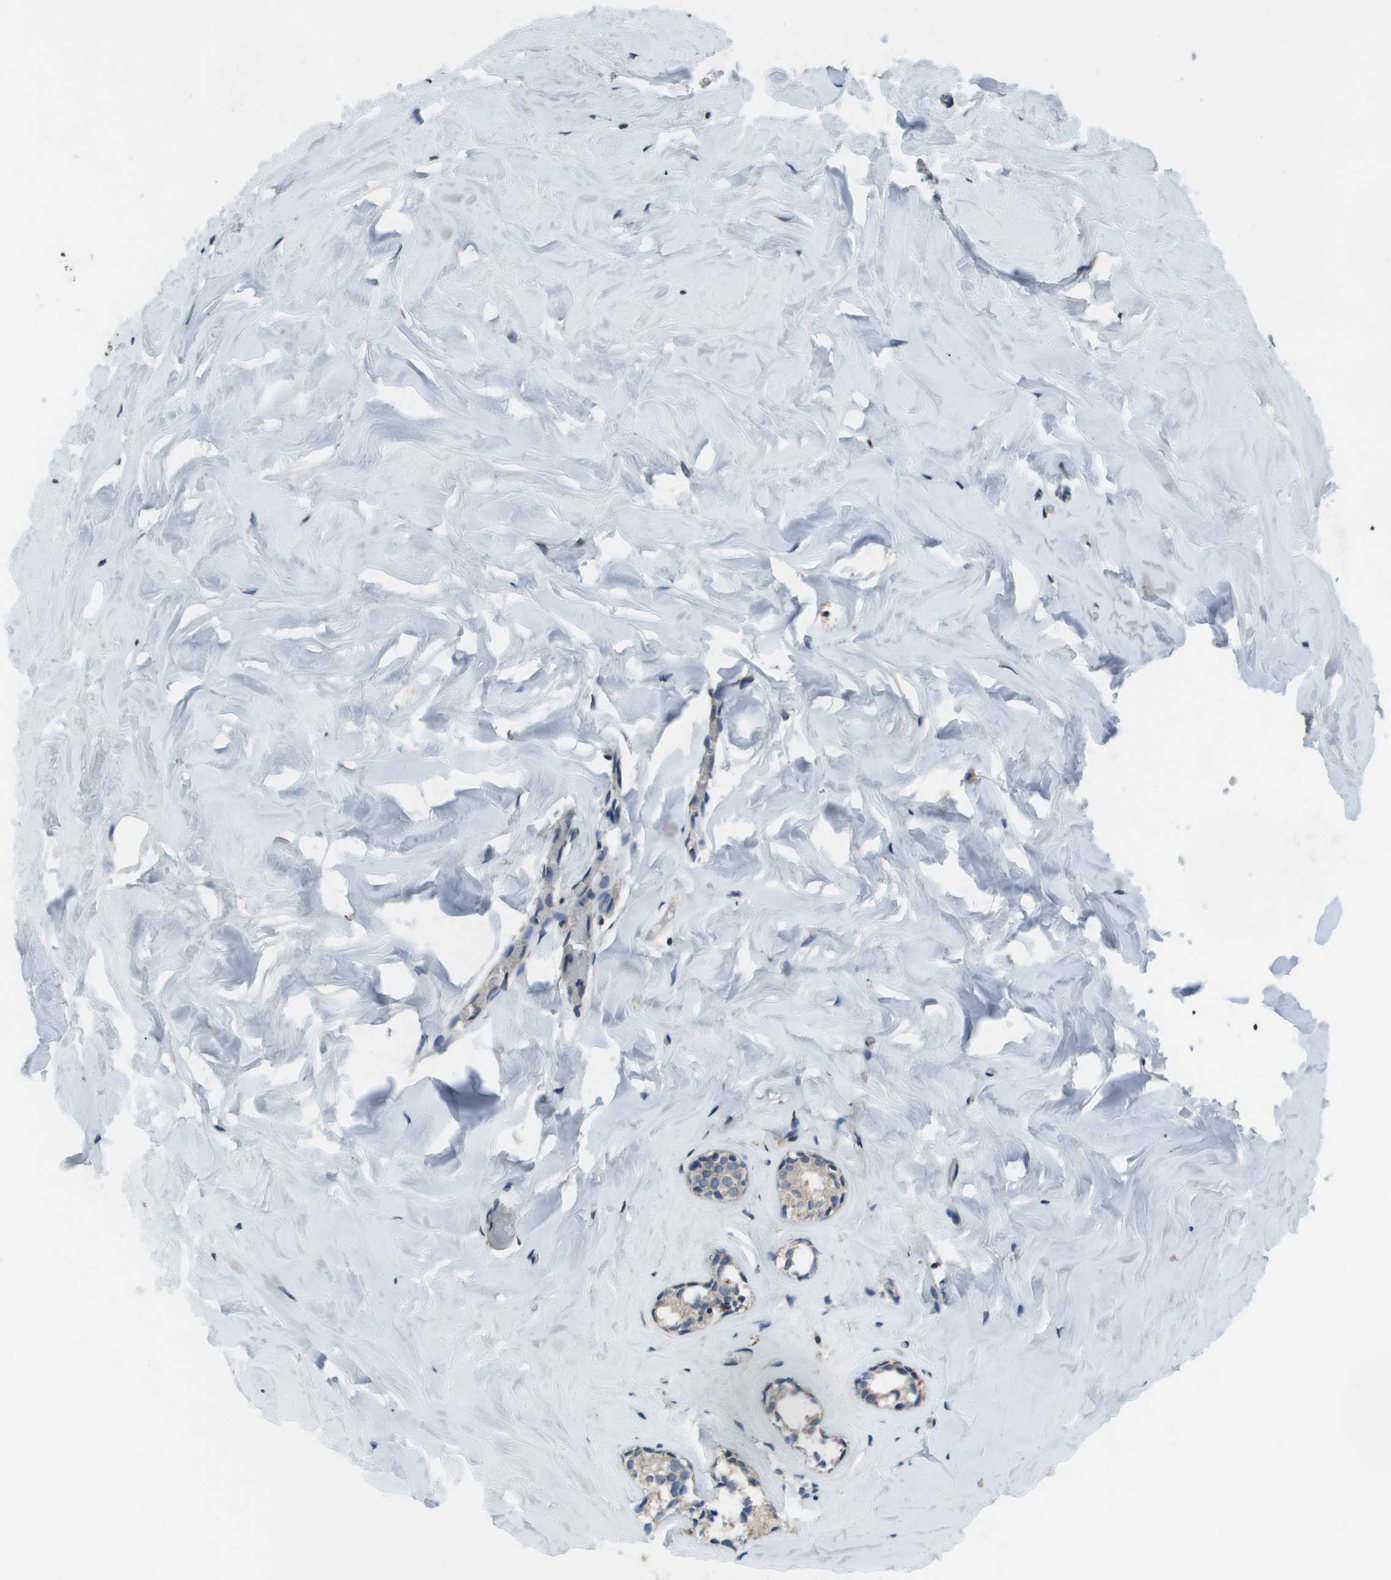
{"staining": {"intensity": "negative", "quantity": "none", "location": "none"}, "tissue": "breast", "cell_type": "Adipocytes", "image_type": "normal", "snomed": [{"axis": "morphology", "description": "Normal tissue, NOS"}, {"axis": "topography", "description": "Breast"}], "caption": "Adipocytes are negative for protein expression in unremarkable human breast. (Brightfield microscopy of DAB immunohistochemistry (IHC) at high magnification).", "gene": "GOSR2", "patient": {"sex": "female", "age": 75}}